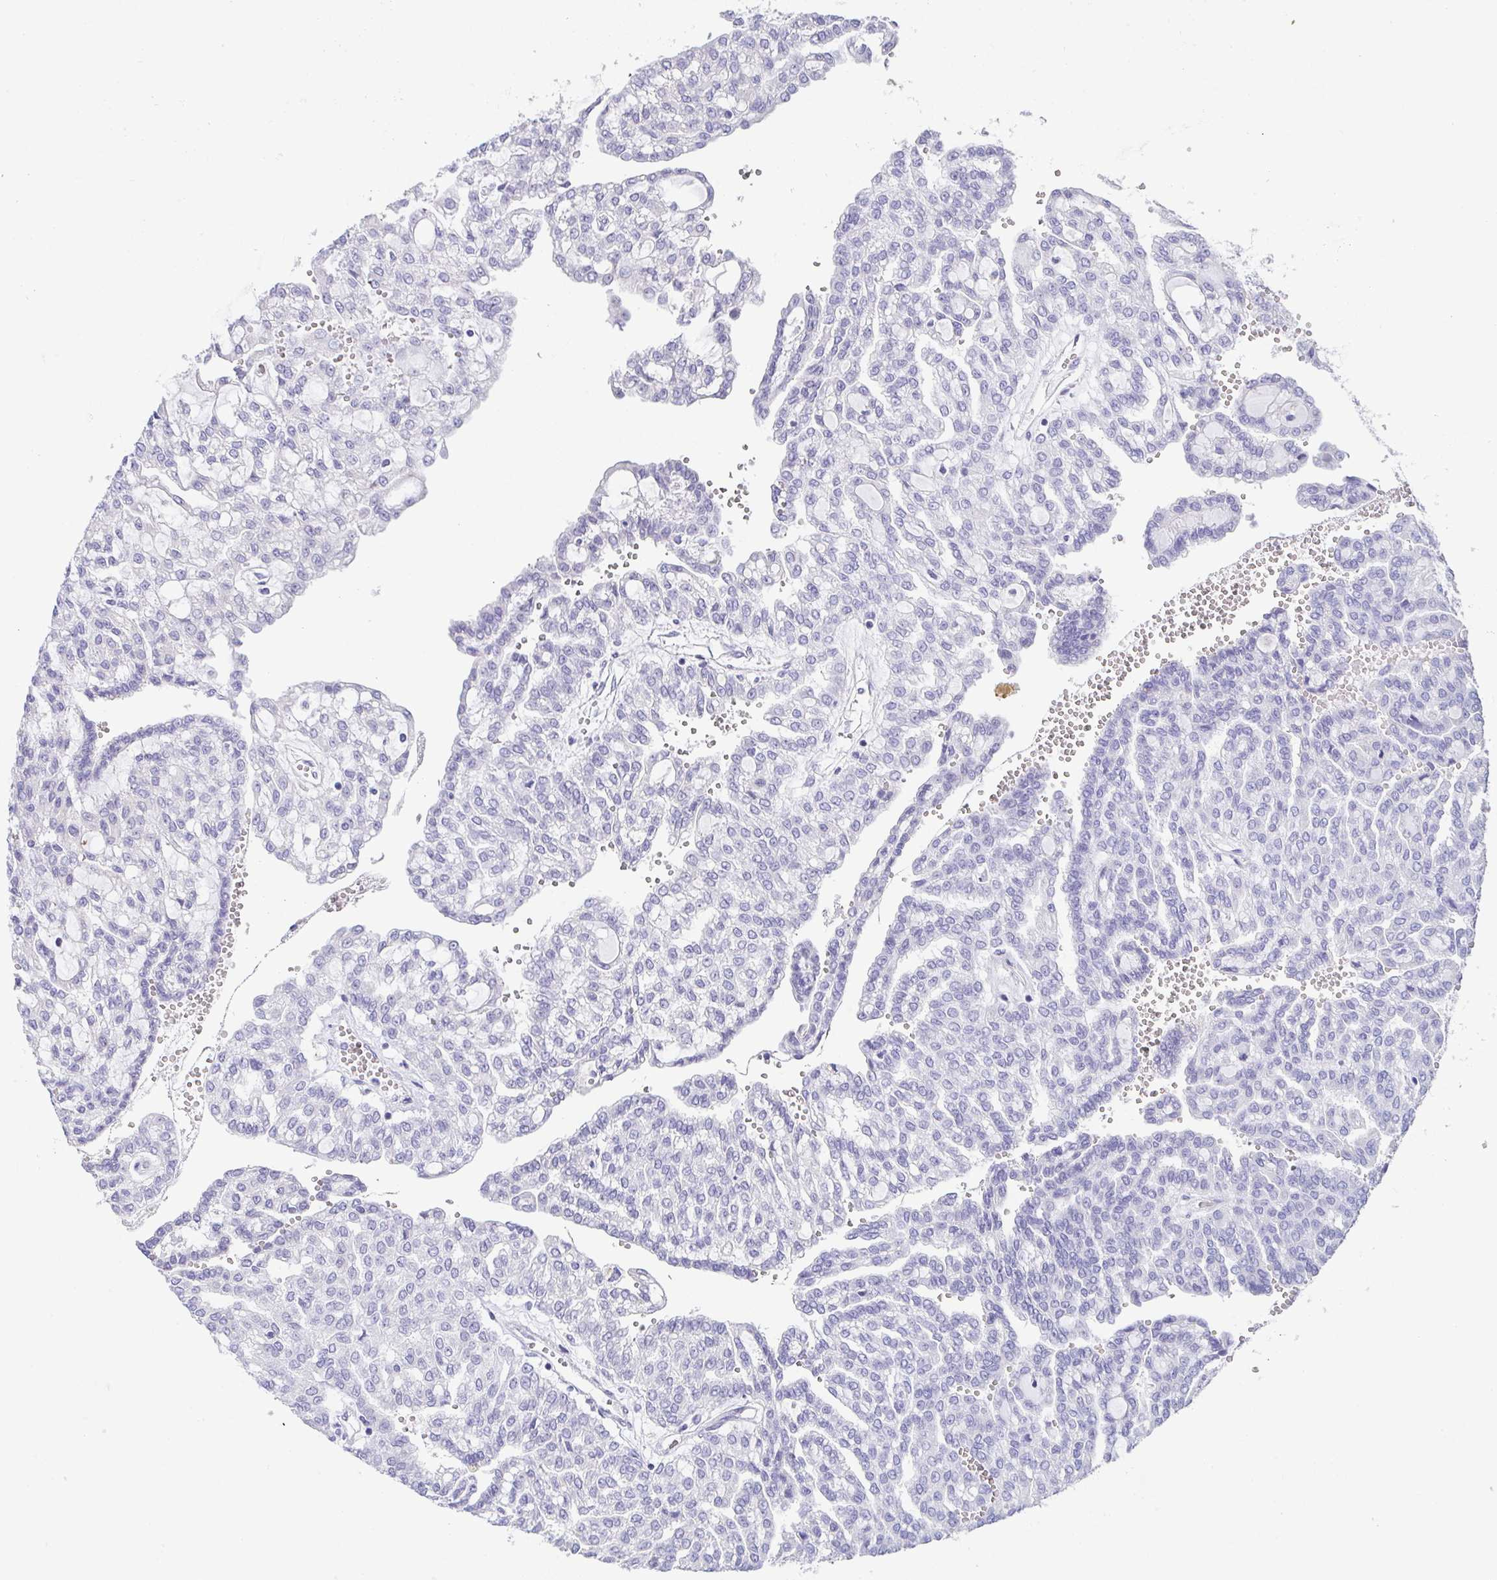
{"staining": {"intensity": "negative", "quantity": "none", "location": "none"}, "tissue": "renal cancer", "cell_type": "Tumor cells", "image_type": "cancer", "snomed": [{"axis": "morphology", "description": "Adenocarcinoma, NOS"}, {"axis": "topography", "description": "Kidney"}], "caption": "Renal adenocarcinoma stained for a protein using IHC demonstrates no staining tumor cells.", "gene": "TEX19", "patient": {"sex": "male", "age": 63}}